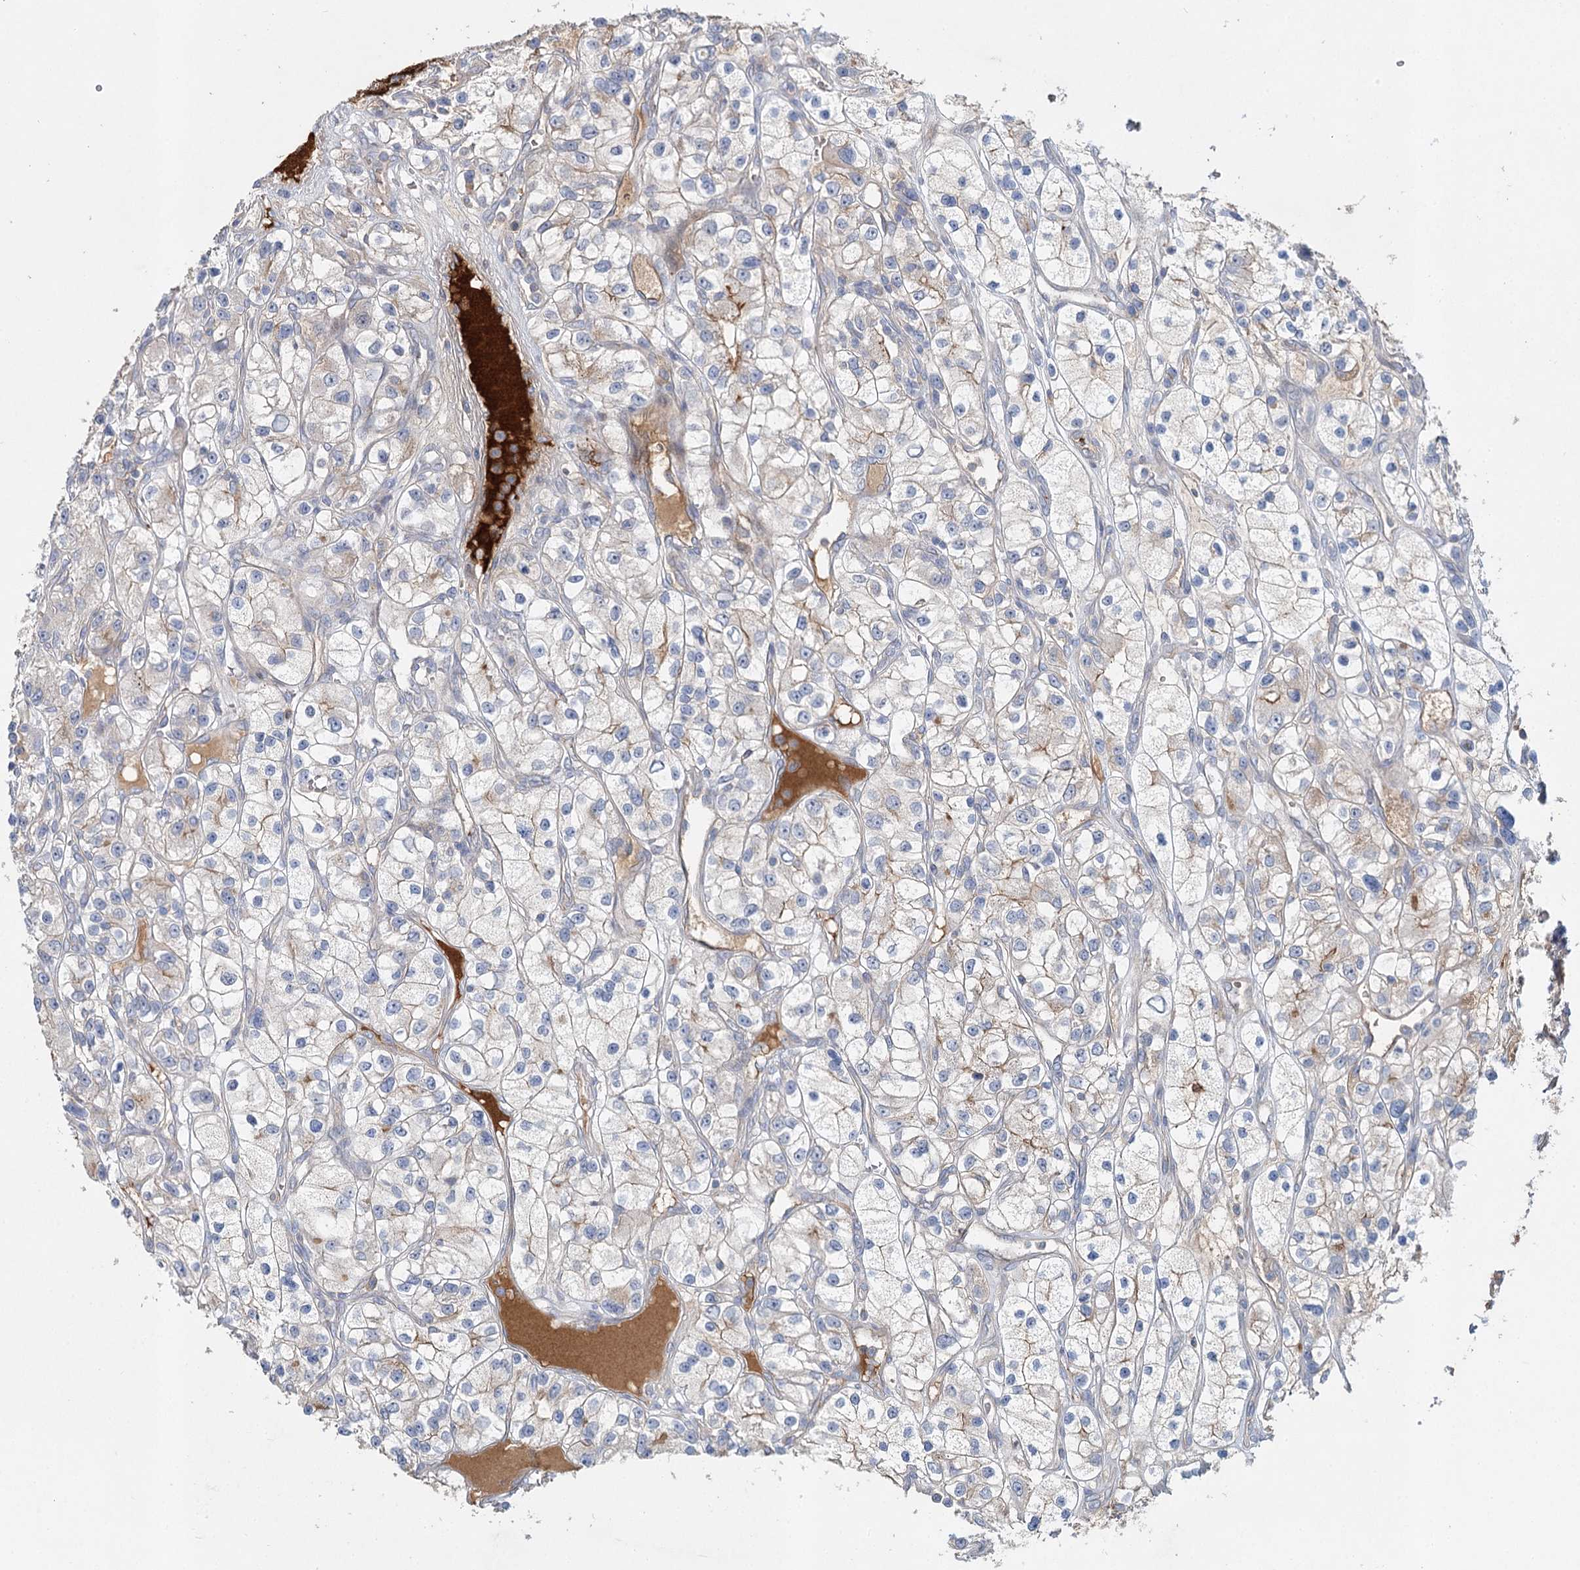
{"staining": {"intensity": "negative", "quantity": "none", "location": "none"}, "tissue": "renal cancer", "cell_type": "Tumor cells", "image_type": "cancer", "snomed": [{"axis": "morphology", "description": "Adenocarcinoma, NOS"}, {"axis": "topography", "description": "Kidney"}], "caption": "Human renal cancer stained for a protein using immunohistochemistry shows no expression in tumor cells.", "gene": "ALKBH8", "patient": {"sex": "female", "age": 57}}